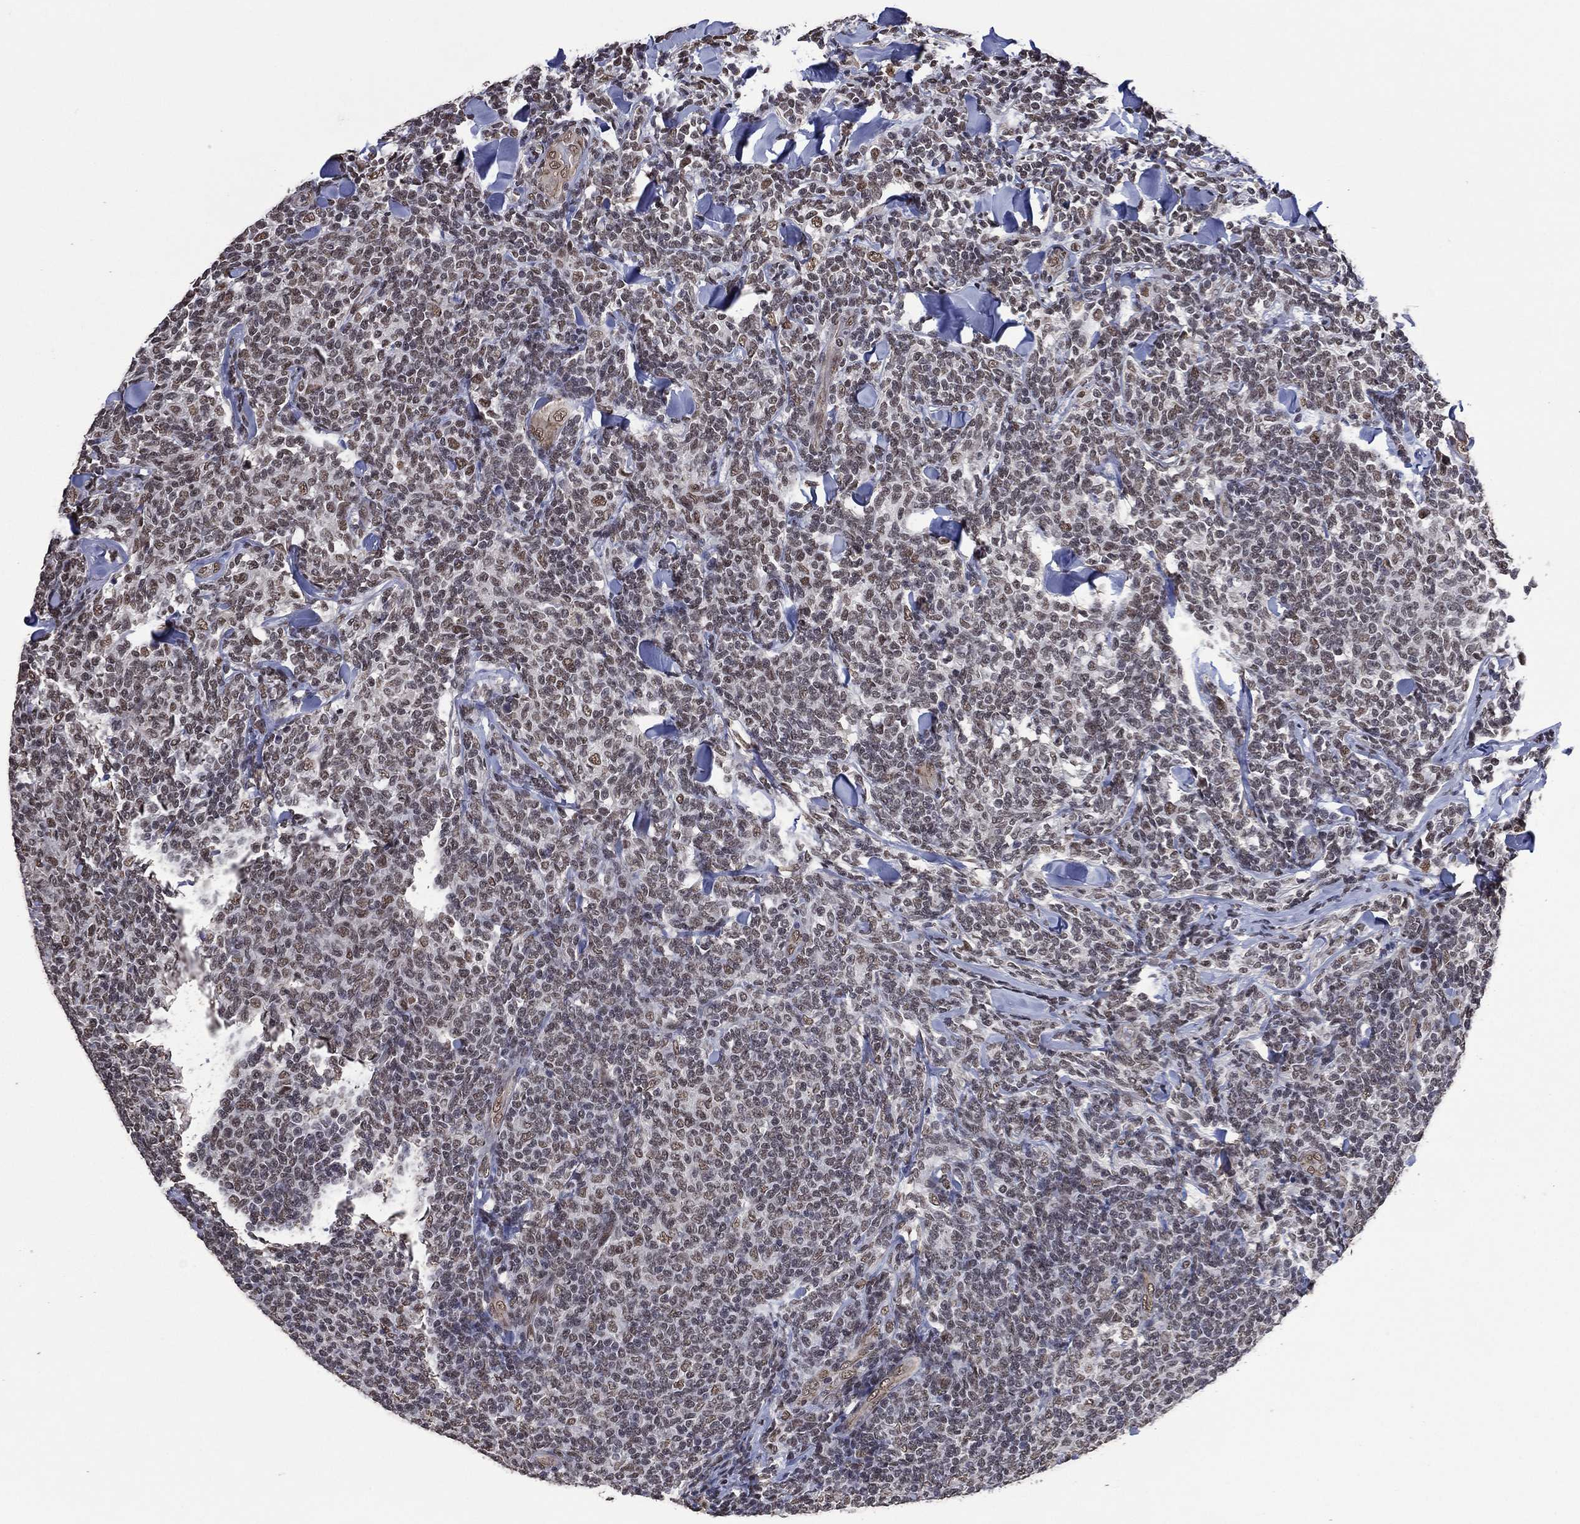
{"staining": {"intensity": "negative", "quantity": "none", "location": "none"}, "tissue": "lymphoma", "cell_type": "Tumor cells", "image_type": "cancer", "snomed": [{"axis": "morphology", "description": "Malignant lymphoma, non-Hodgkin's type, Low grade"}, {"axis": "topography", "description": "Lymph node"}], "caption": "The image exhibits no significant staining in tumor cells of lymphoma. (Immunohistochemistry (ihc), brightfield microscopy, high magnification).", "gene": "EHMT1", "patient": {"sex": "female", "age": 56}}